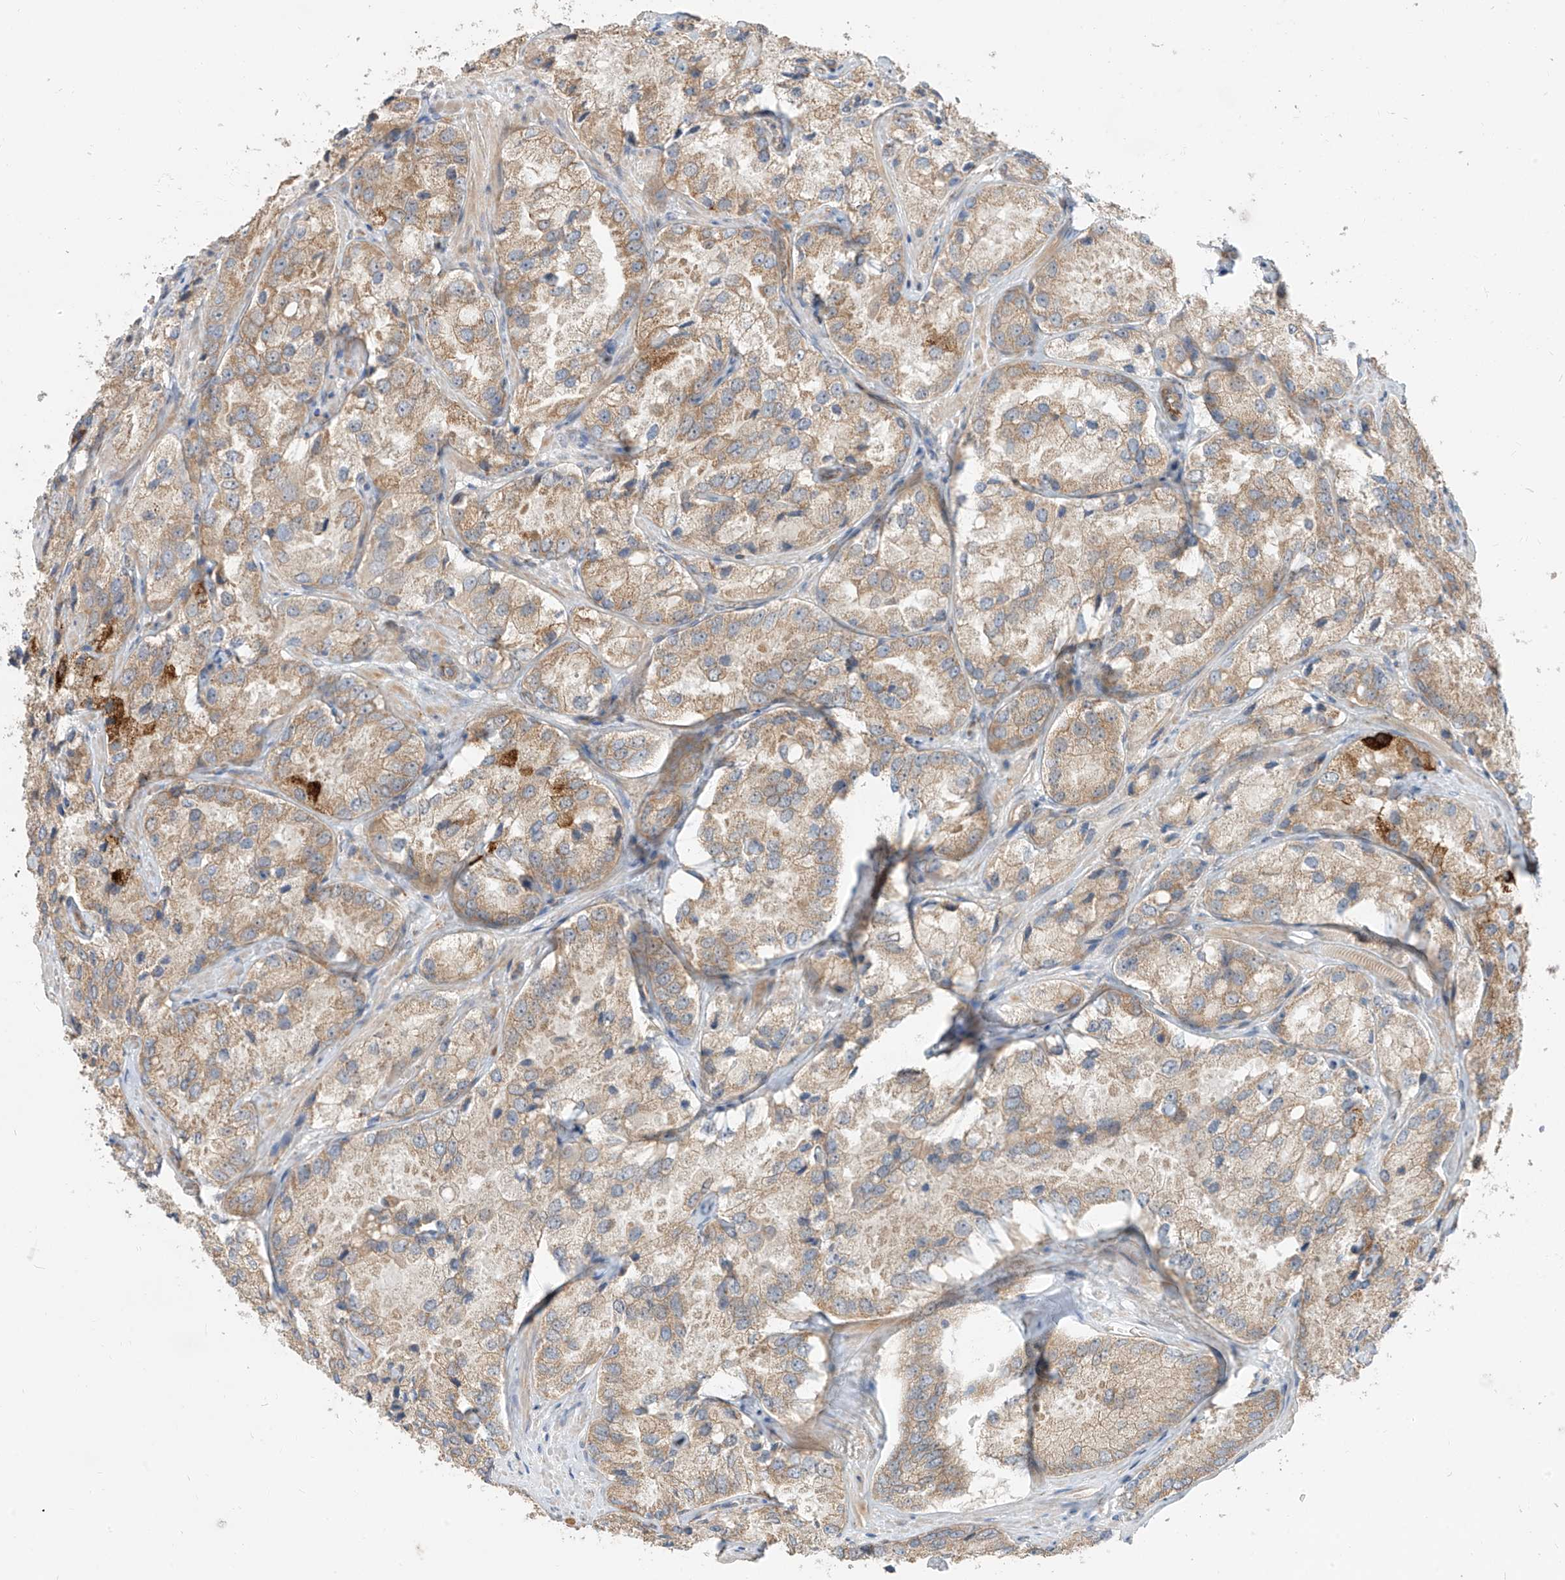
{"staining": {"intensity": "moderate", "quantity": "25%-75%", "location": "cytoplasmic/membranous"}, "tissue": "prostate cancer", "cell_type": "Tumor cells", "image_type": "cancer", "snomed": [{"axis": "morphology", "description": "Adenocarcinoma, High grade"}, {"axis": "topography", "description": "Prostate"}], "caption": "Prostate cancer (adenocarcinoma (high-grade)) stained with IHC shows moderate cytoplasmic/membranous expression in approximately 25%-75% of tumor cells.", "gene": "EPHX4", "patient": {"sex": "male", "age": 66}}